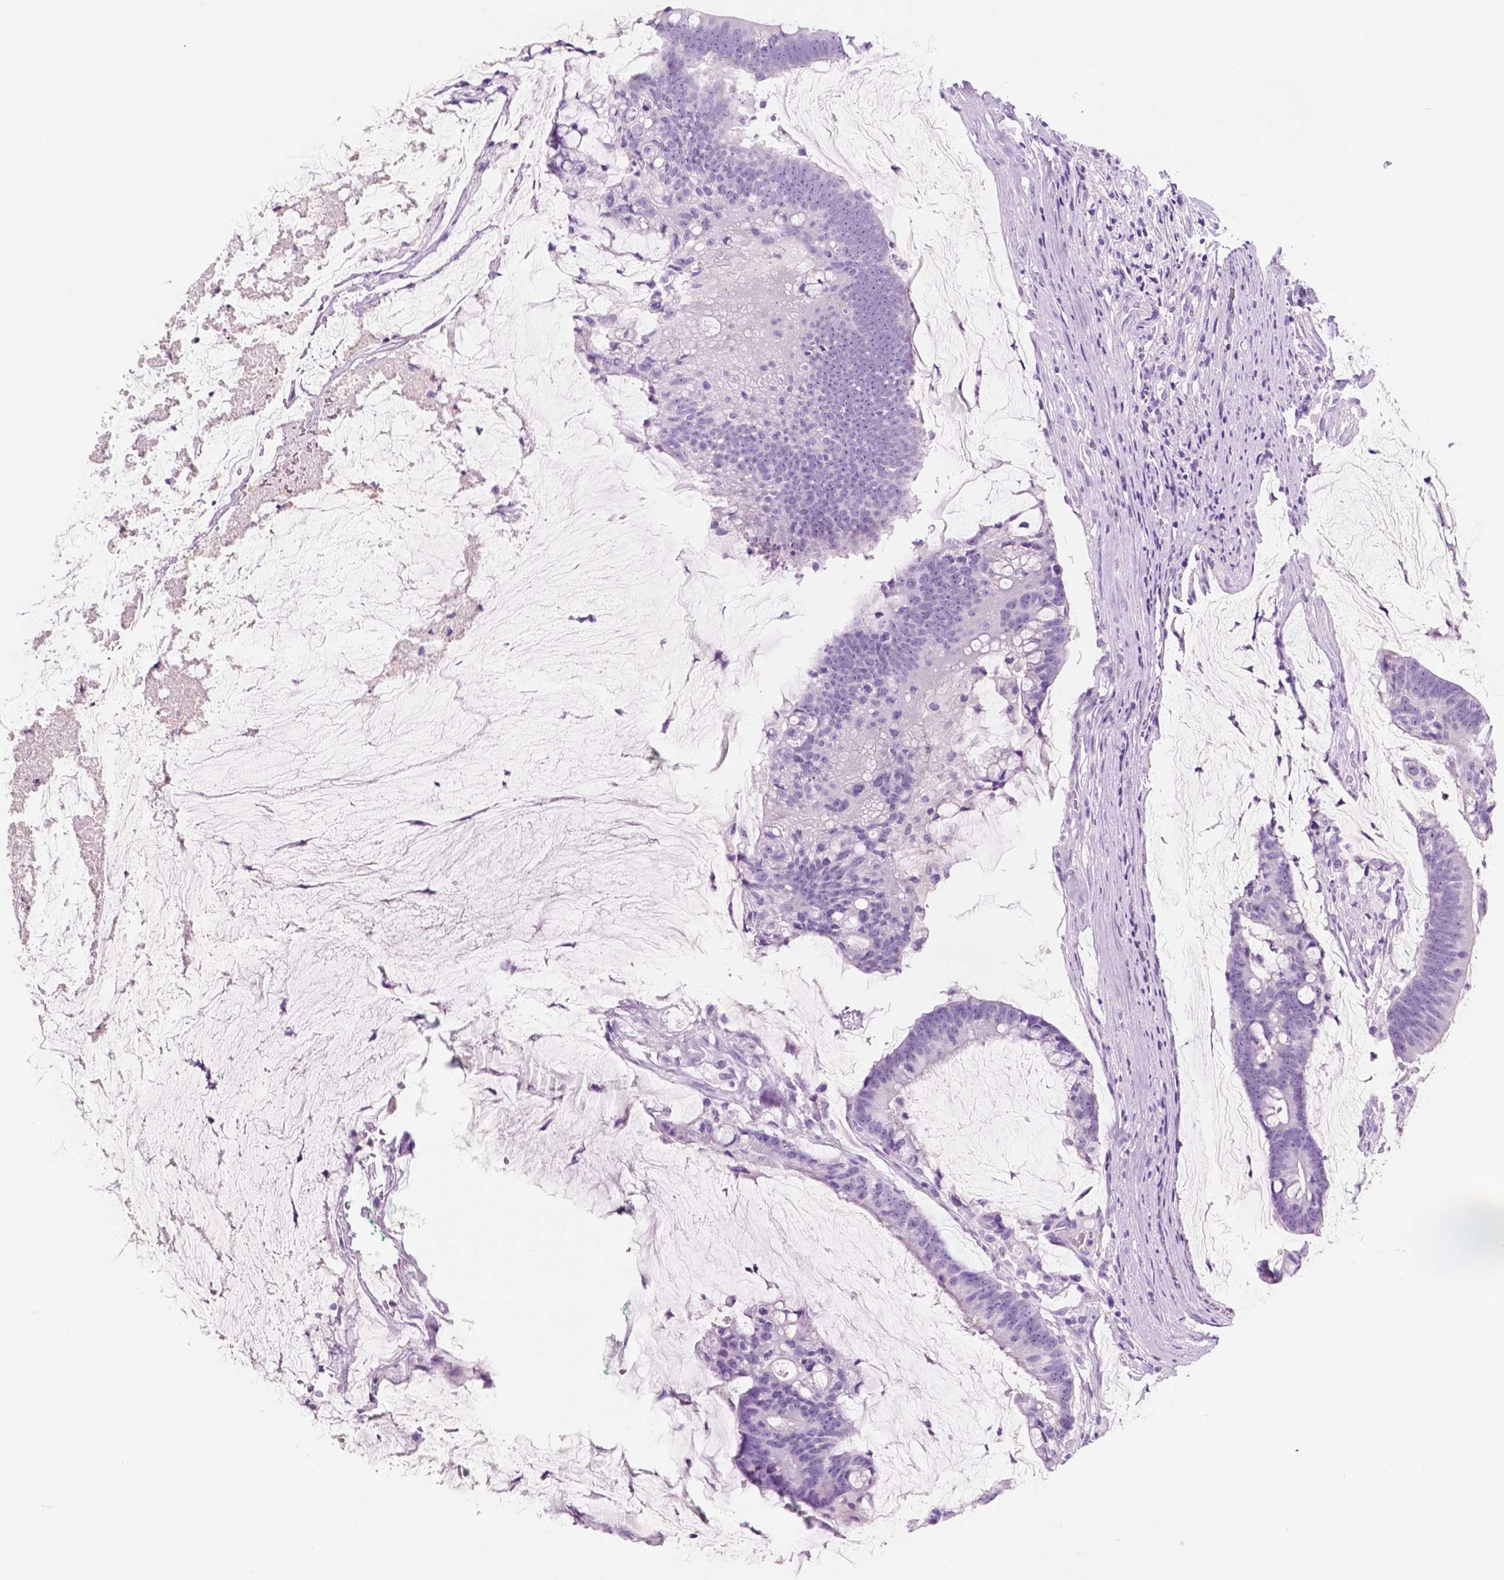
{"staining": {"intensity": "negative", "quantity": "none", "location": "none"}, "tissue": "colorectal cancer", "cell_type": "Tumor cells", "image_type": "cancer", "snomed": [{"axis": "morphology", "description": "Adenocarcinoma, NOS"}, {"axis": "topography", "description": "Colon"}], "caption": "DAB (3,3'-diaminobenzidine) immunohistochemical staining of human adenocarcinoma (colorectal) shows no significant expression in tumor cells.", "gene": "CUZD1", "patient": {"sex": "male", "age": 62}}